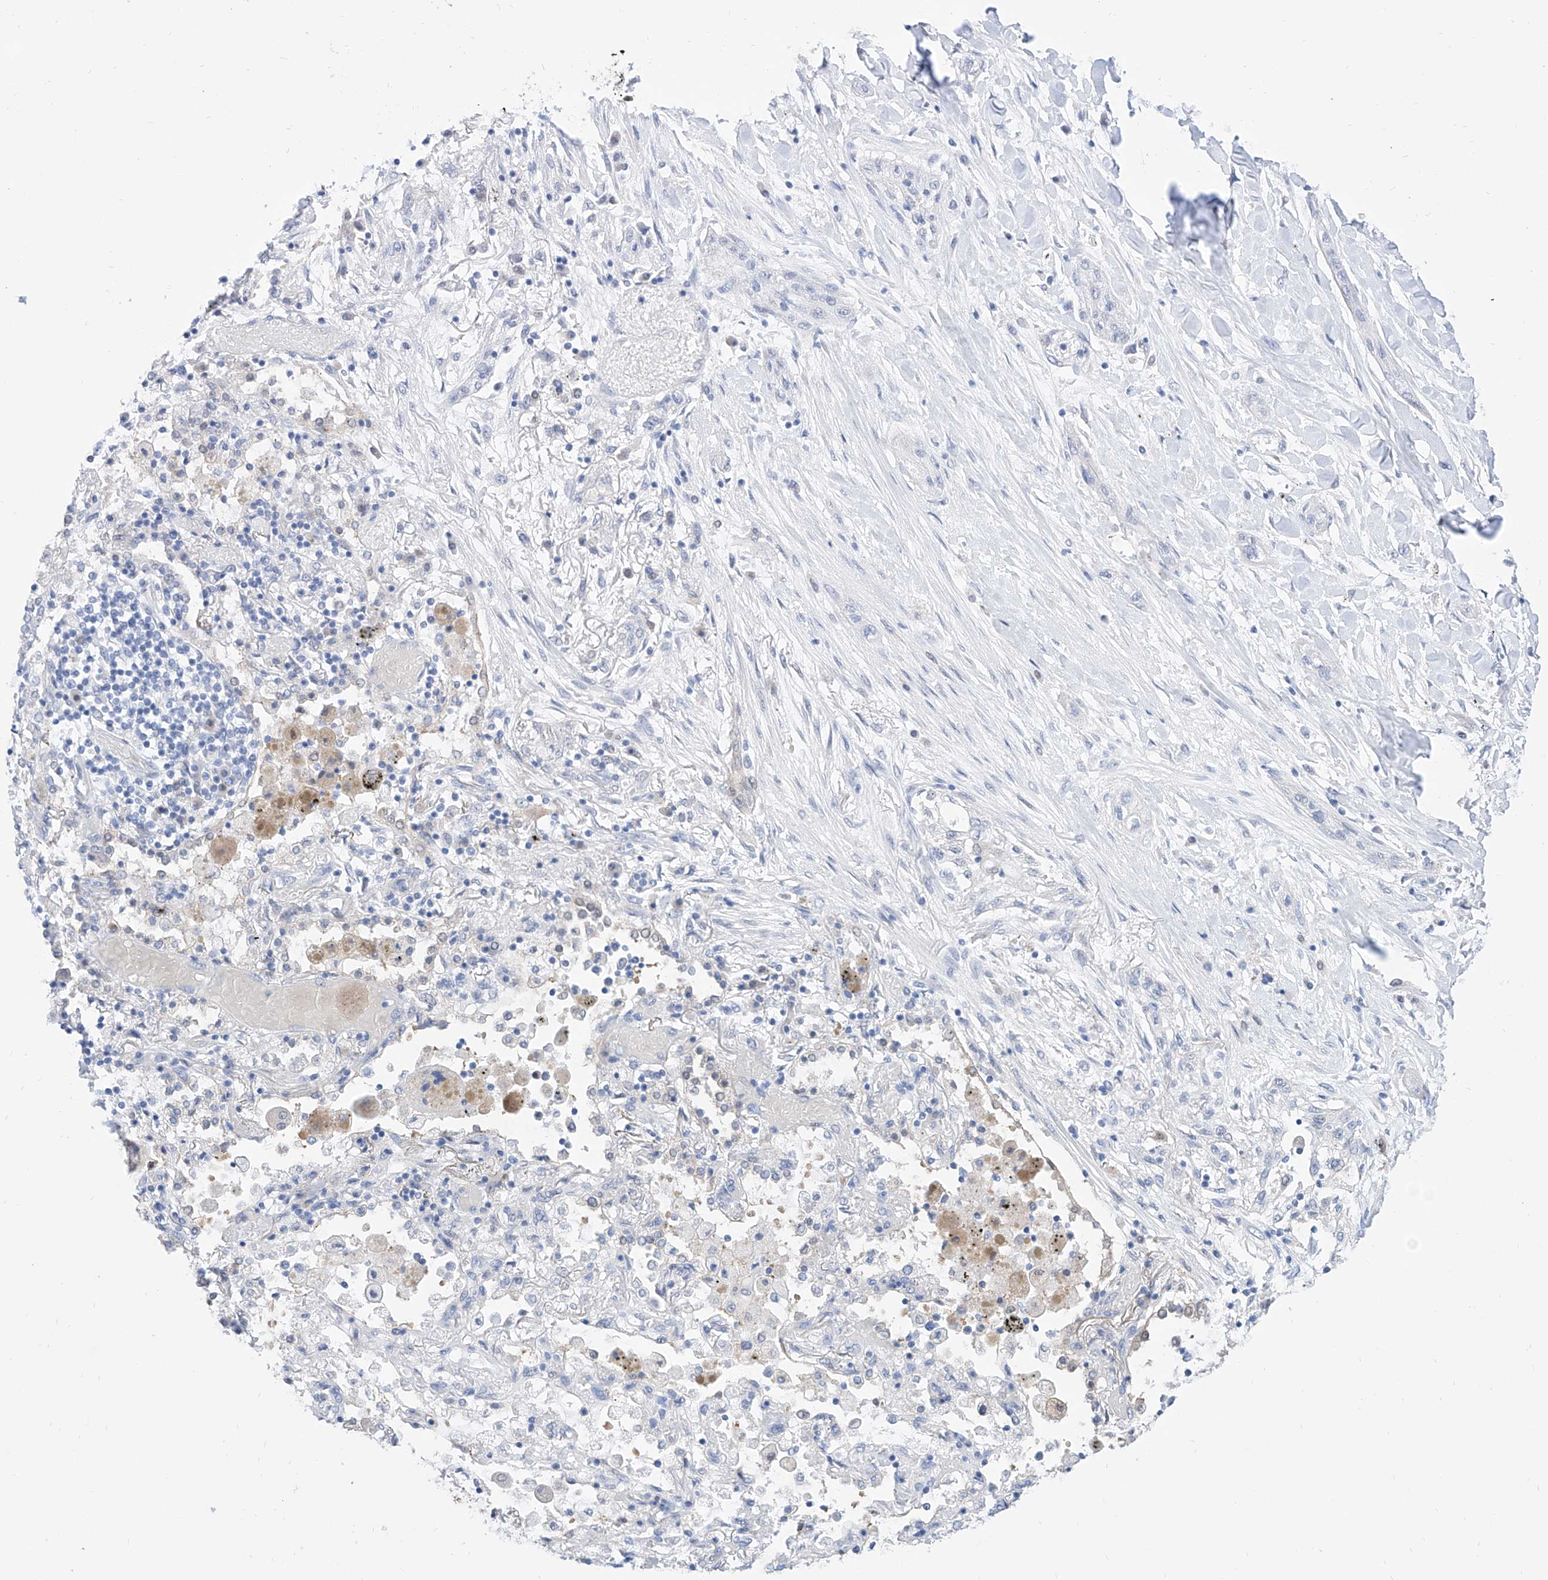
{"staining": {"intensity": "negative", "quantity": "none", "location": "none"}, "tissue": "lung cancer", "cell_type": "Tumor cells", "image_type": "cancer", "snomed": [{"axis": "morphology", "description": "Squamous cell carcinoma, NOS"}, {"axis": "topography", "description": "Lung"}], "caption": "This is a micrograph of immunohistochemistry staining of lung cancer (squamous cell carcinoma), which shows no expression in tumor cells. Brightfield microscopy of immunohistochemistry (IHC) stained with DAB (brown) and hematoxylin (blue), captured at high magnification.", "gene": "PDXK", "patient": {"sex": "female", "age": 47}}